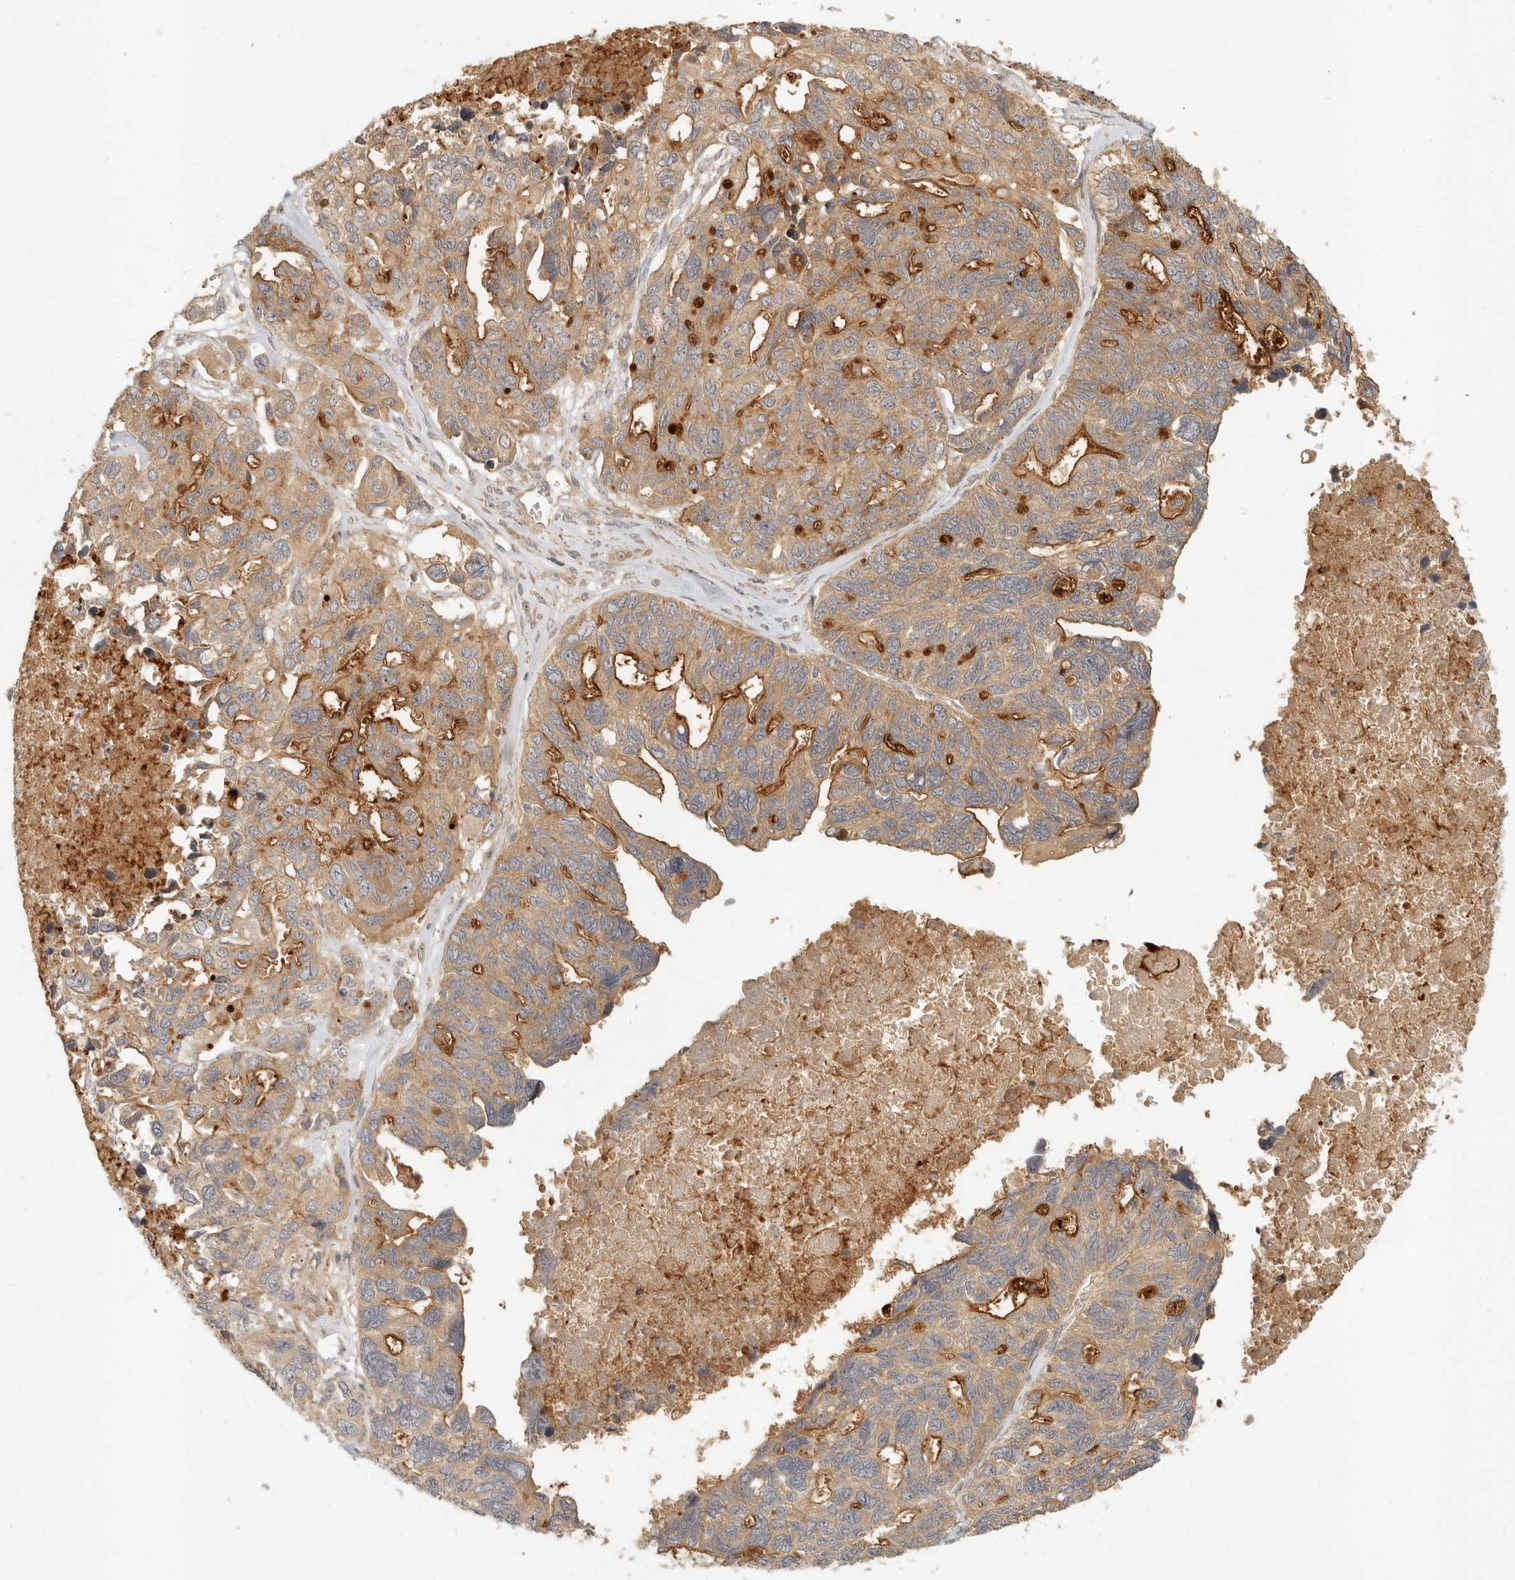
{"staining": {"intensity": "moderate", "quantity": ">75%", "location": "cytoplasmic/membranous"}, "tissue": "ovarian cancer", "cell_type": "Tumor cells", "image_type": "cancer", "snomed": [{"axis": "morphology", "description": "Cystadenocarcinoma, serous, NOS"}, {"axis": "topography", "description": "Ovary"}], "caption": "Immunohistochemical staining of ovarian cancer demonstrates medium levels of moderate cytoplasmic/membranous protein positivity in approximately >75% of tumor cells.", "gene": "VIPR1", "patient": {"sex": "female", "age": 79}}